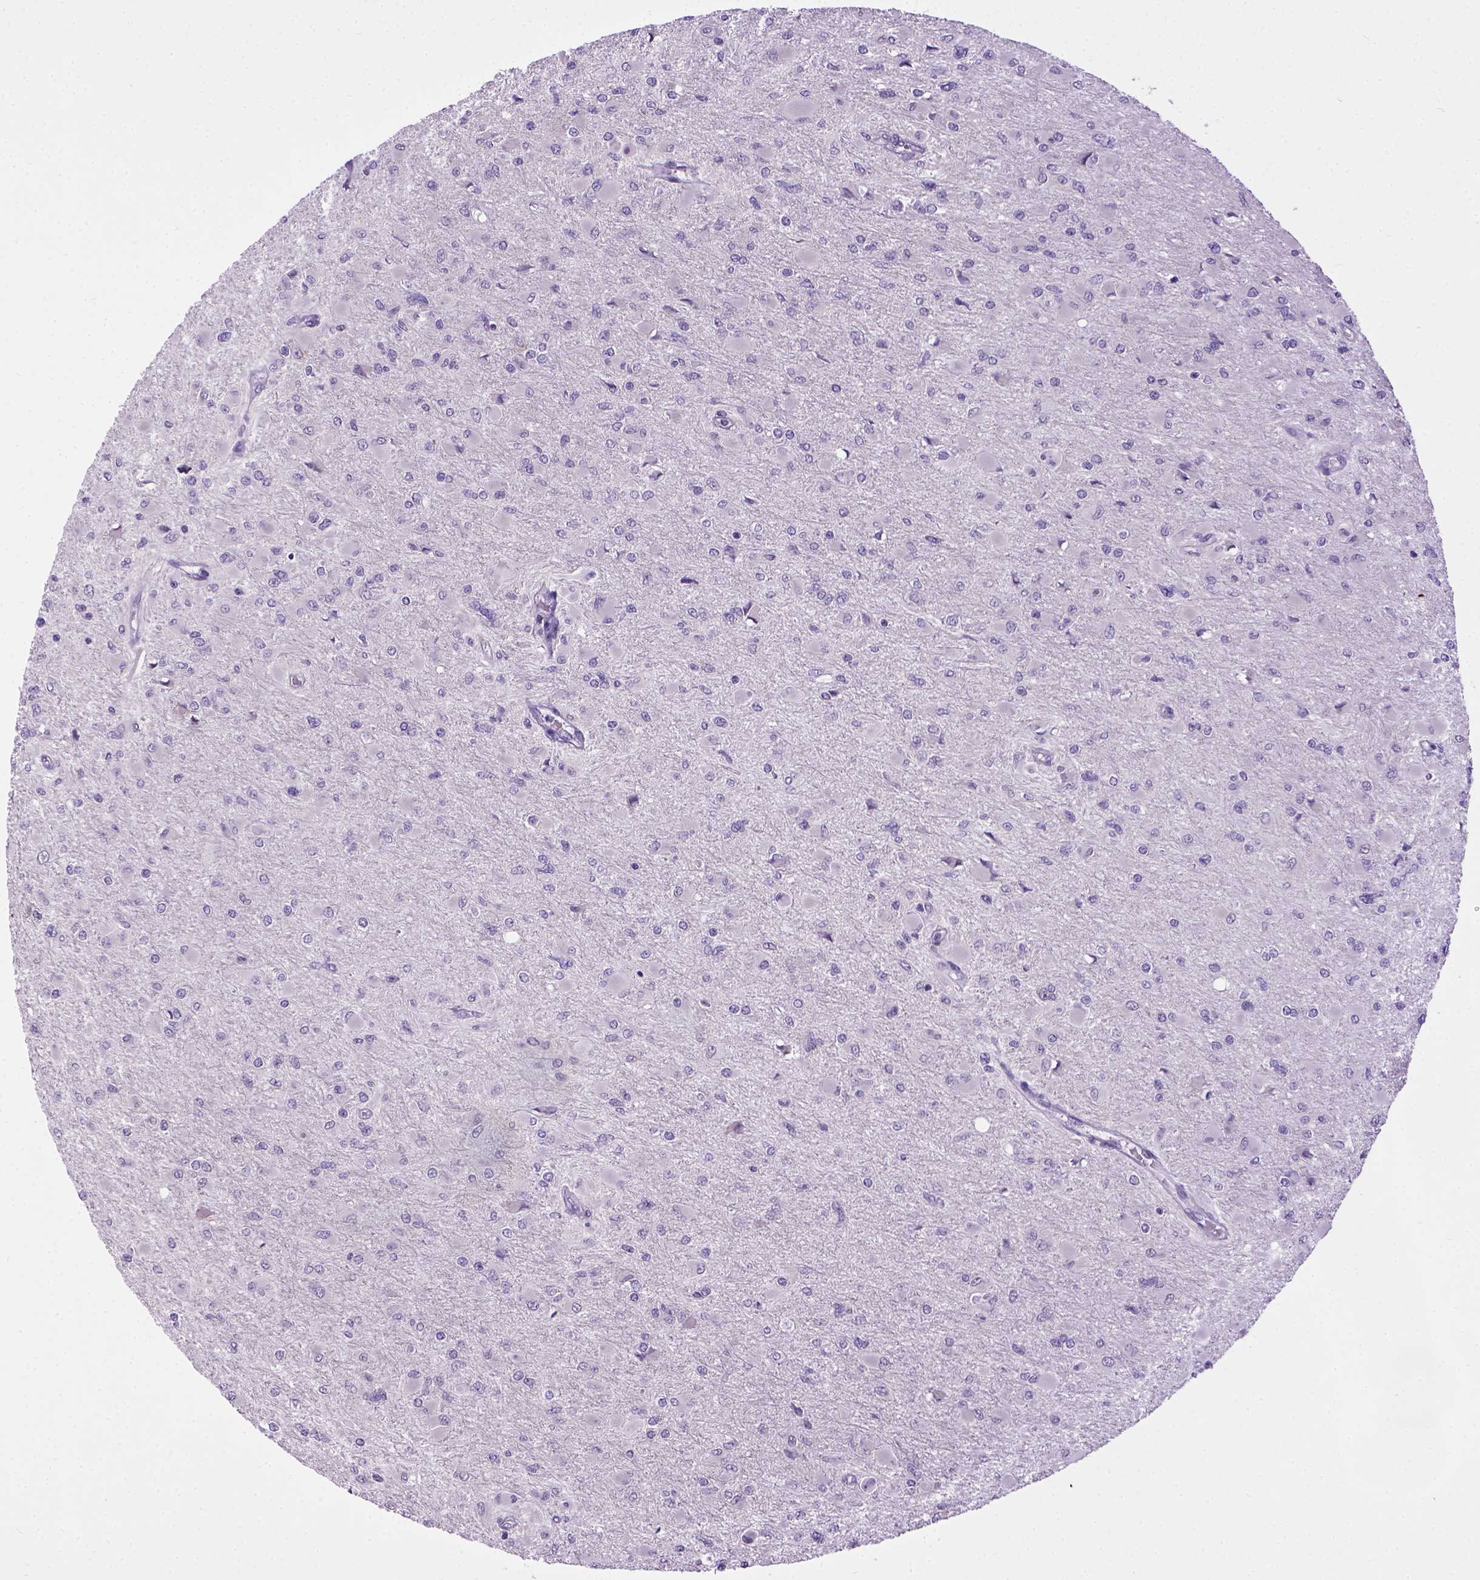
{"staining": {"intensity": "negative", "quantity": "none", "location": "none"}, "tissue": "glioma", "cell_type": "Tumor cells", "image_type": "cancer", "snomed": [{"axis": "morphology", "description": "Glioma, malignant, High grade"}, {"axis": "topography", "description": "Cerebral cortex"}], "caption": "DAB immunohistochemical staining of human glioma exhibits no significant expression in tumor cells.", "gene": "CDH1", "patient": {"sex": "female", "age": 36}}